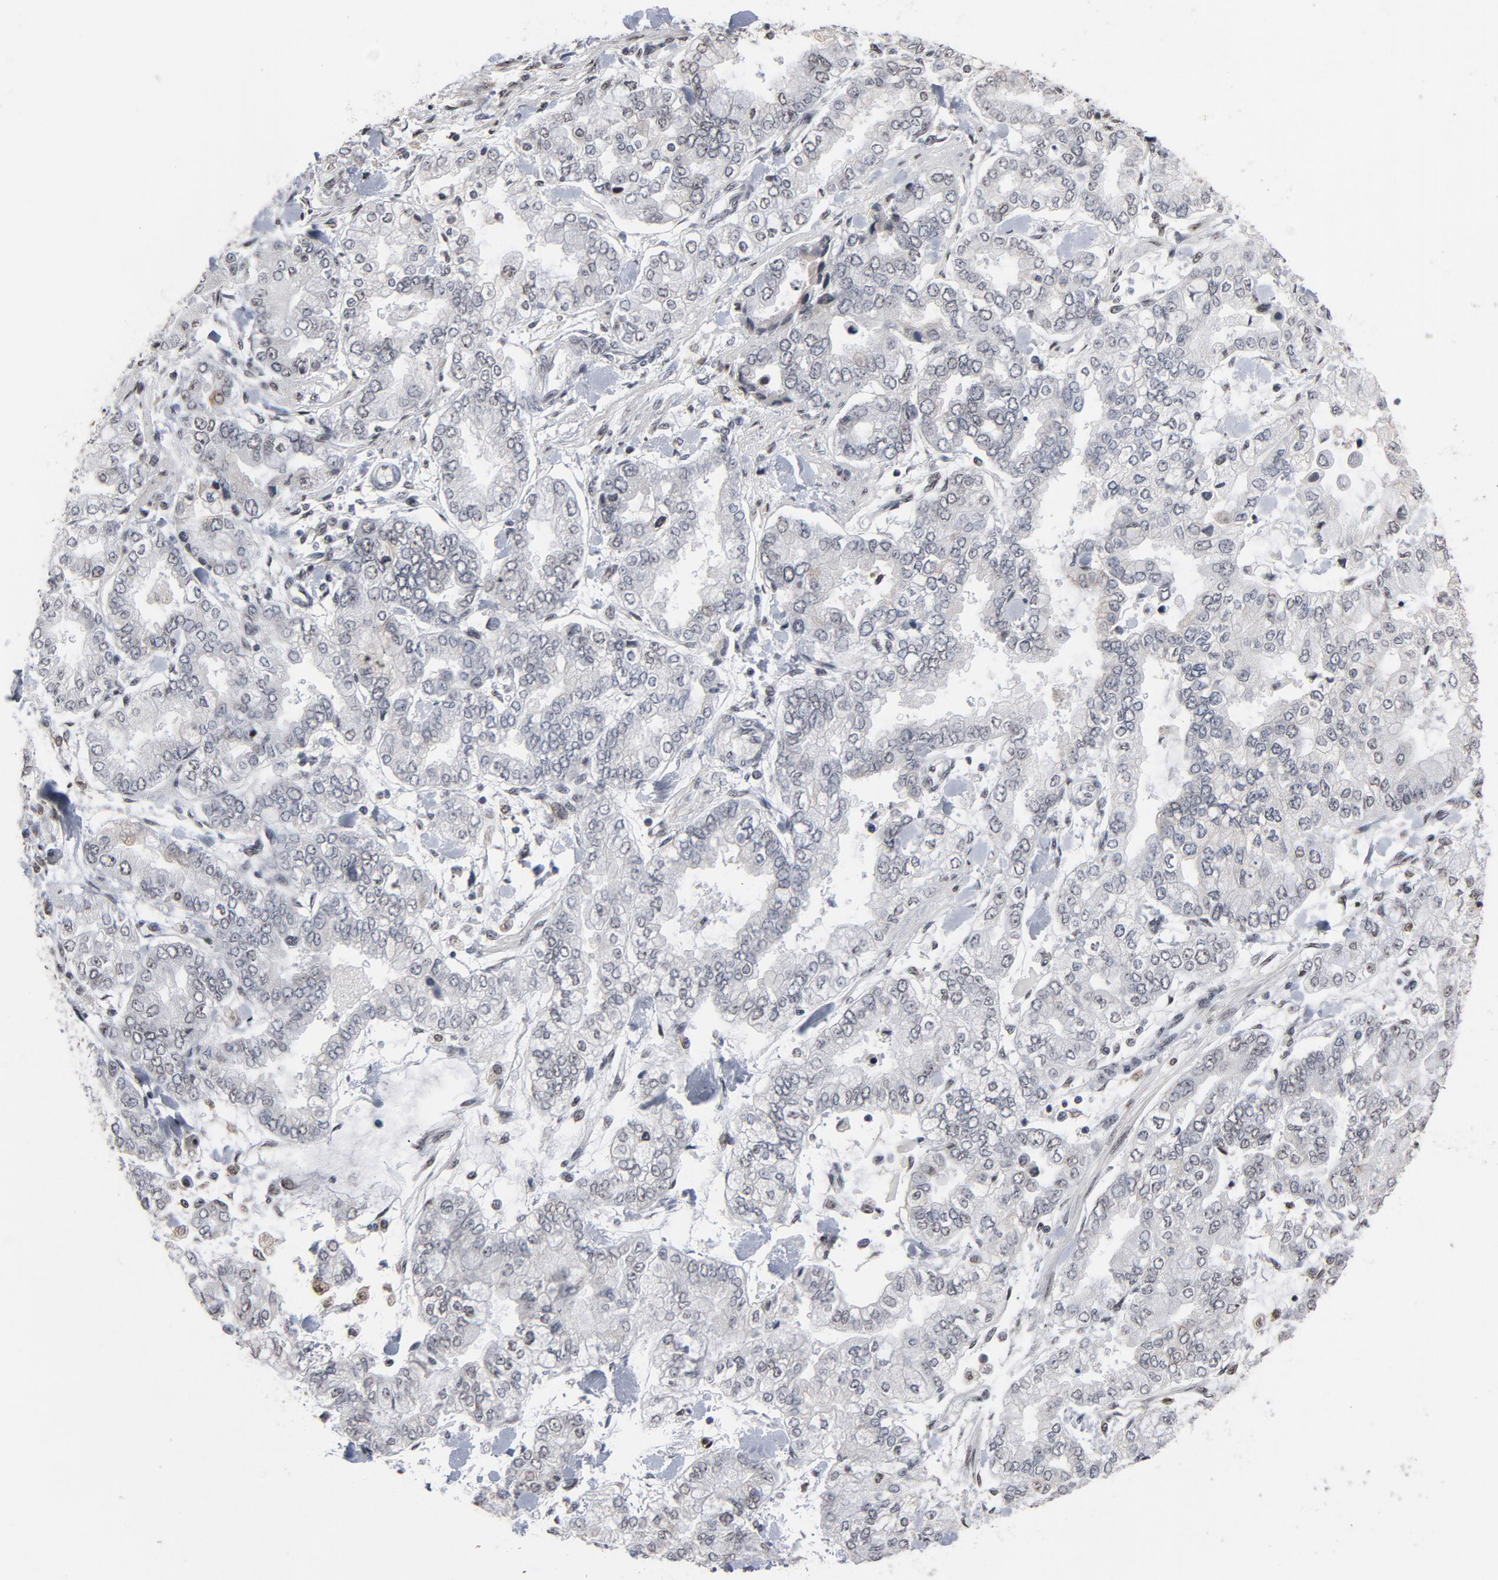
{"staining": {"intensity": "weak", "quantity": "<25%", "location": "nuclear"}, "tissue": "stomach cancer", "cell_type": "Tumor cells", "image_type": "cancer", "snomed": [{"axis": "morphology", "description": "Normal tissue, NOS"}, {"axis": "morphology", "description": "Adenocarcinoma, NOS"}, {"axis": "topography", "description": "Stomach, upper"}, {"axis": "topography", "description": "Stomach"}], "caption": "Immunohistochemistry (IHC) histopathology image of stomach cancer stained for a protein (brown), which shows no staining in tumor cells.", "gene": "MRE11", "patient": {"sex": "male", "age": 76}}